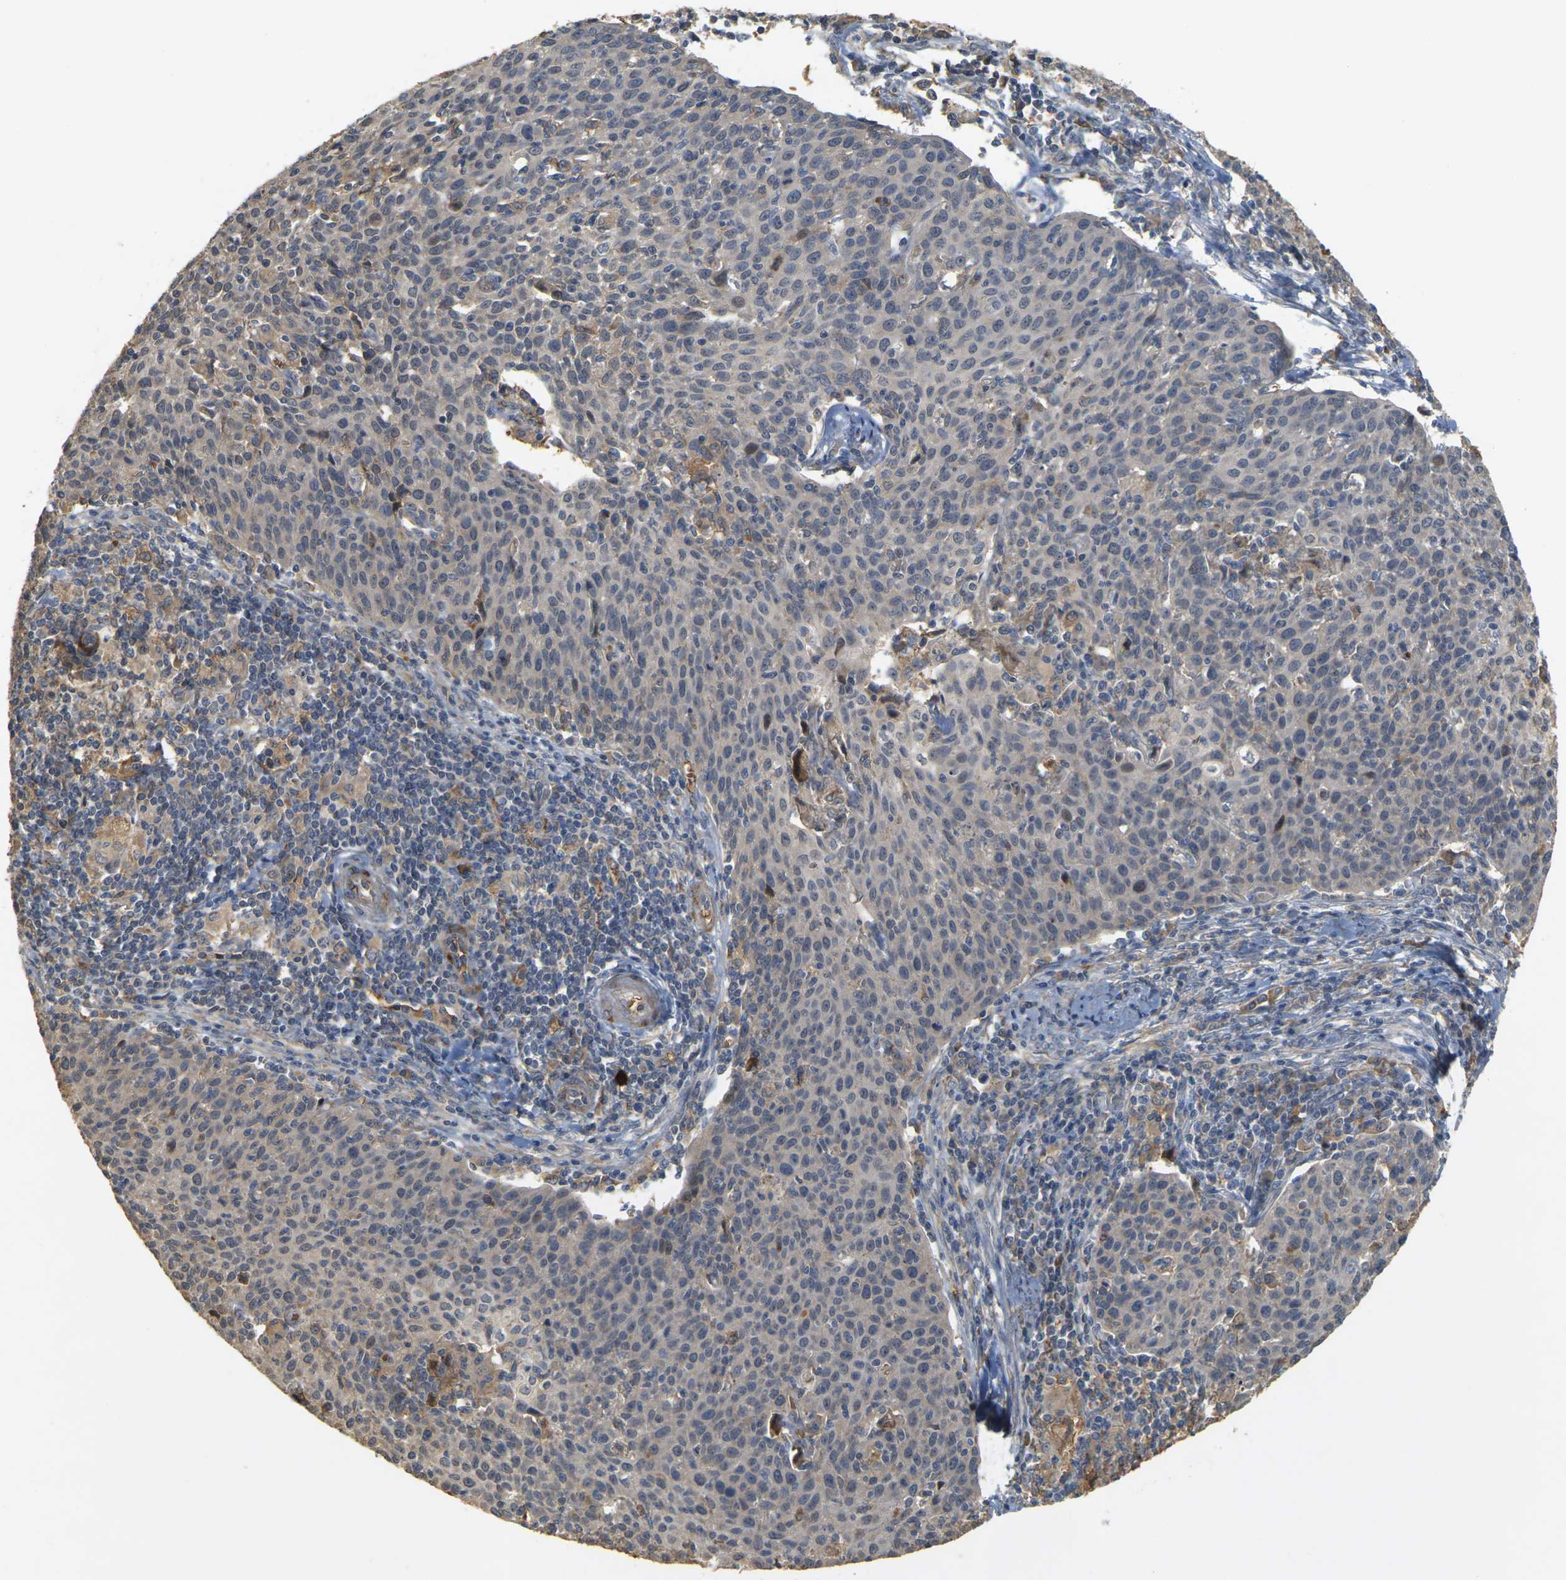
{"staining": {"intensity": "negative", "quantity": "none", "location": "none"}, "tissue": "cervical cancer", "cell_type": "Tumor cells", "image_type": "cancer", "snomed": [{"axis": "morphology", "description": "Squamous cell carcinoma, NOS"}, {"axis": "topography", "description": "Cervix"}], "caption": "Immunohistochemical staining of cervical cancer (squamous cell carcinoma) shows no significant expression in tumor cells.", "gene": "MEGF9", "patient": {"sex": "female", "age": 38}}